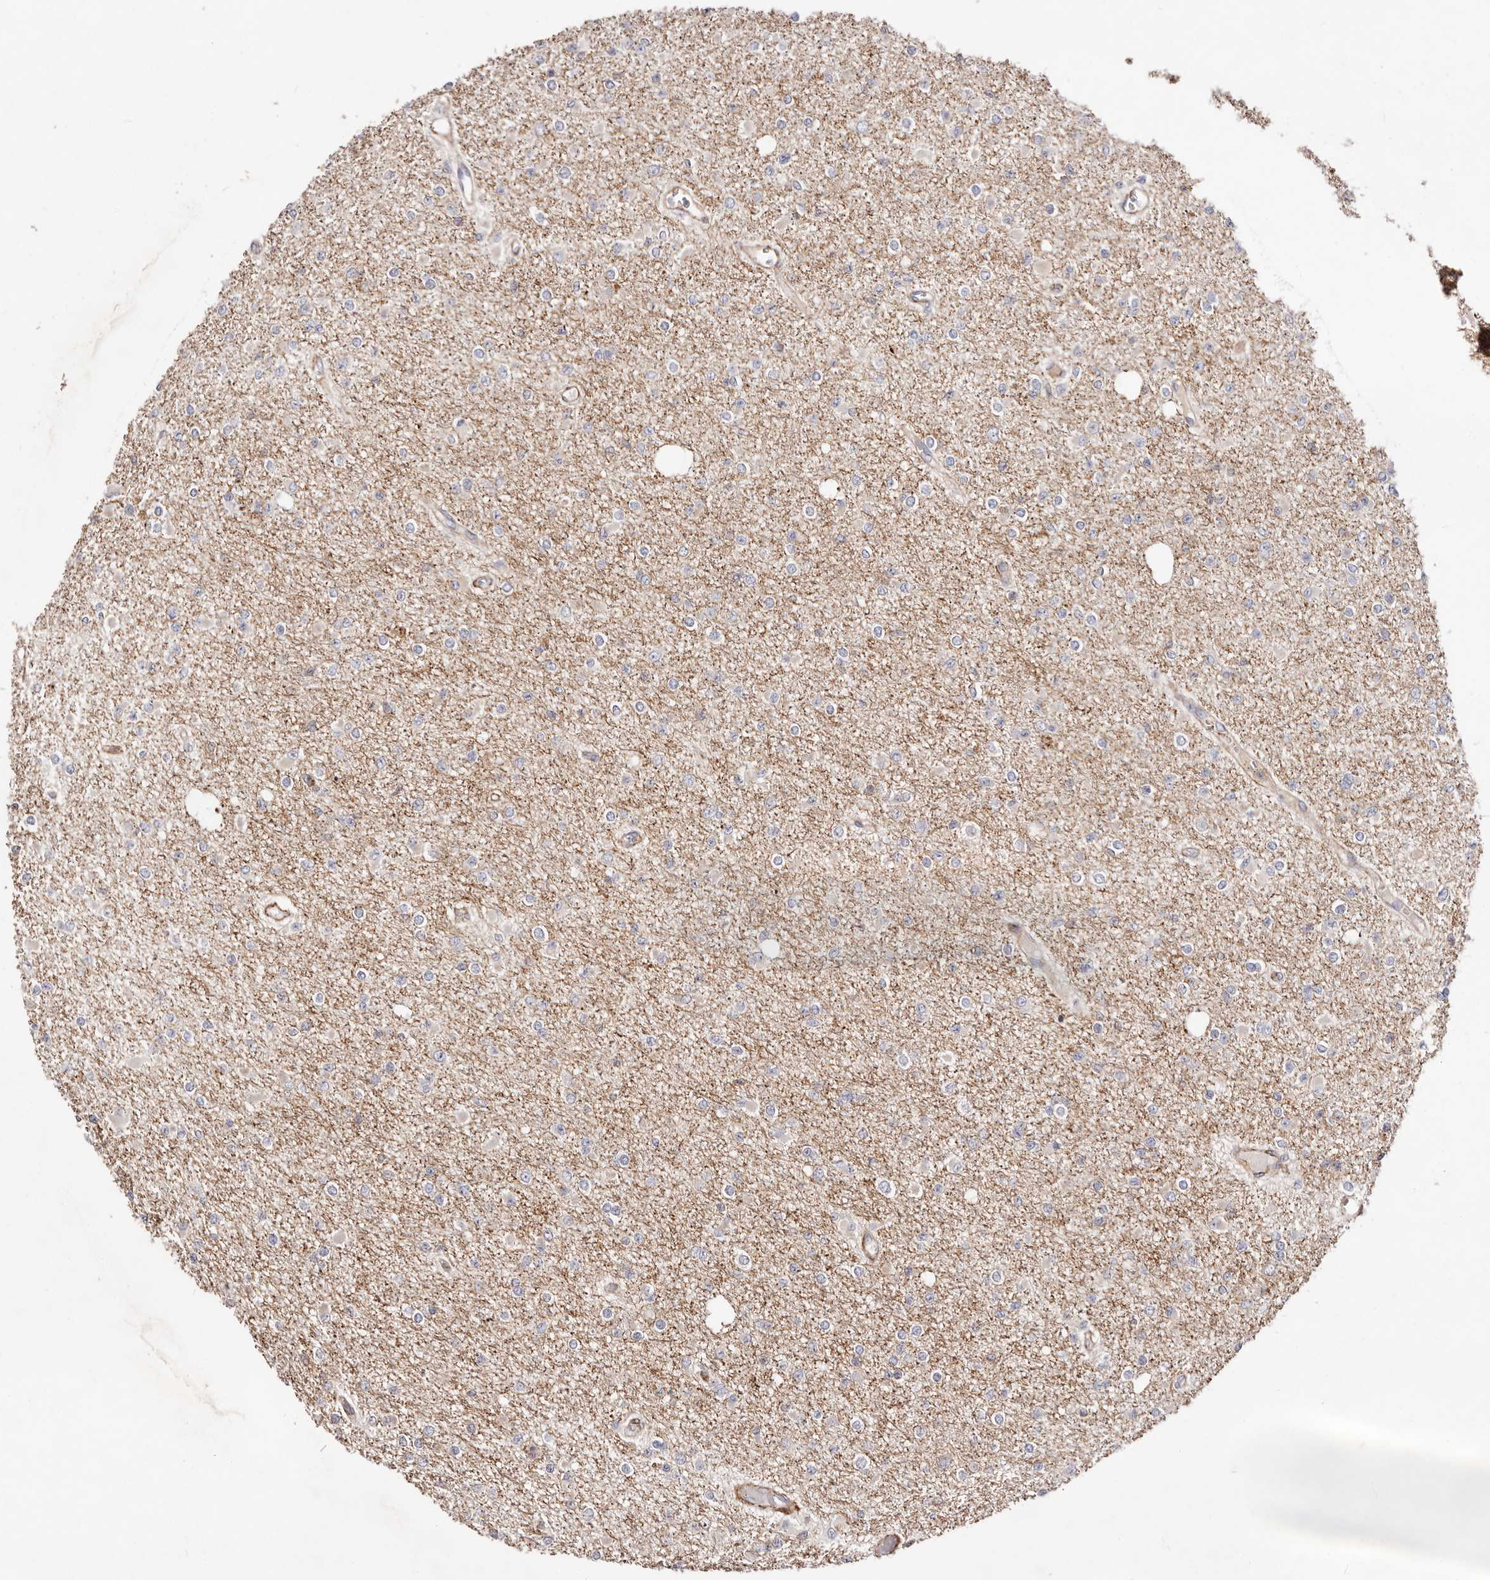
{"staining": {"intensity": "weak", "quantity": "<25%", "location": "cytoplasmic/membranous"}, "tissue": "glioma", "cell_type": "Tumor cells", "image_type": "cancer", "snomed": [{"axis": "morphology", "description": "Glioma, malignant, Low grade"}, {"axis": "topography", "description": "Brain"}], "caption": "Tumor cells show no significant staining in low-grade glioma (malignant).", "gene": "PTPN22", "patient": {"sex": "female", "age": 22}}